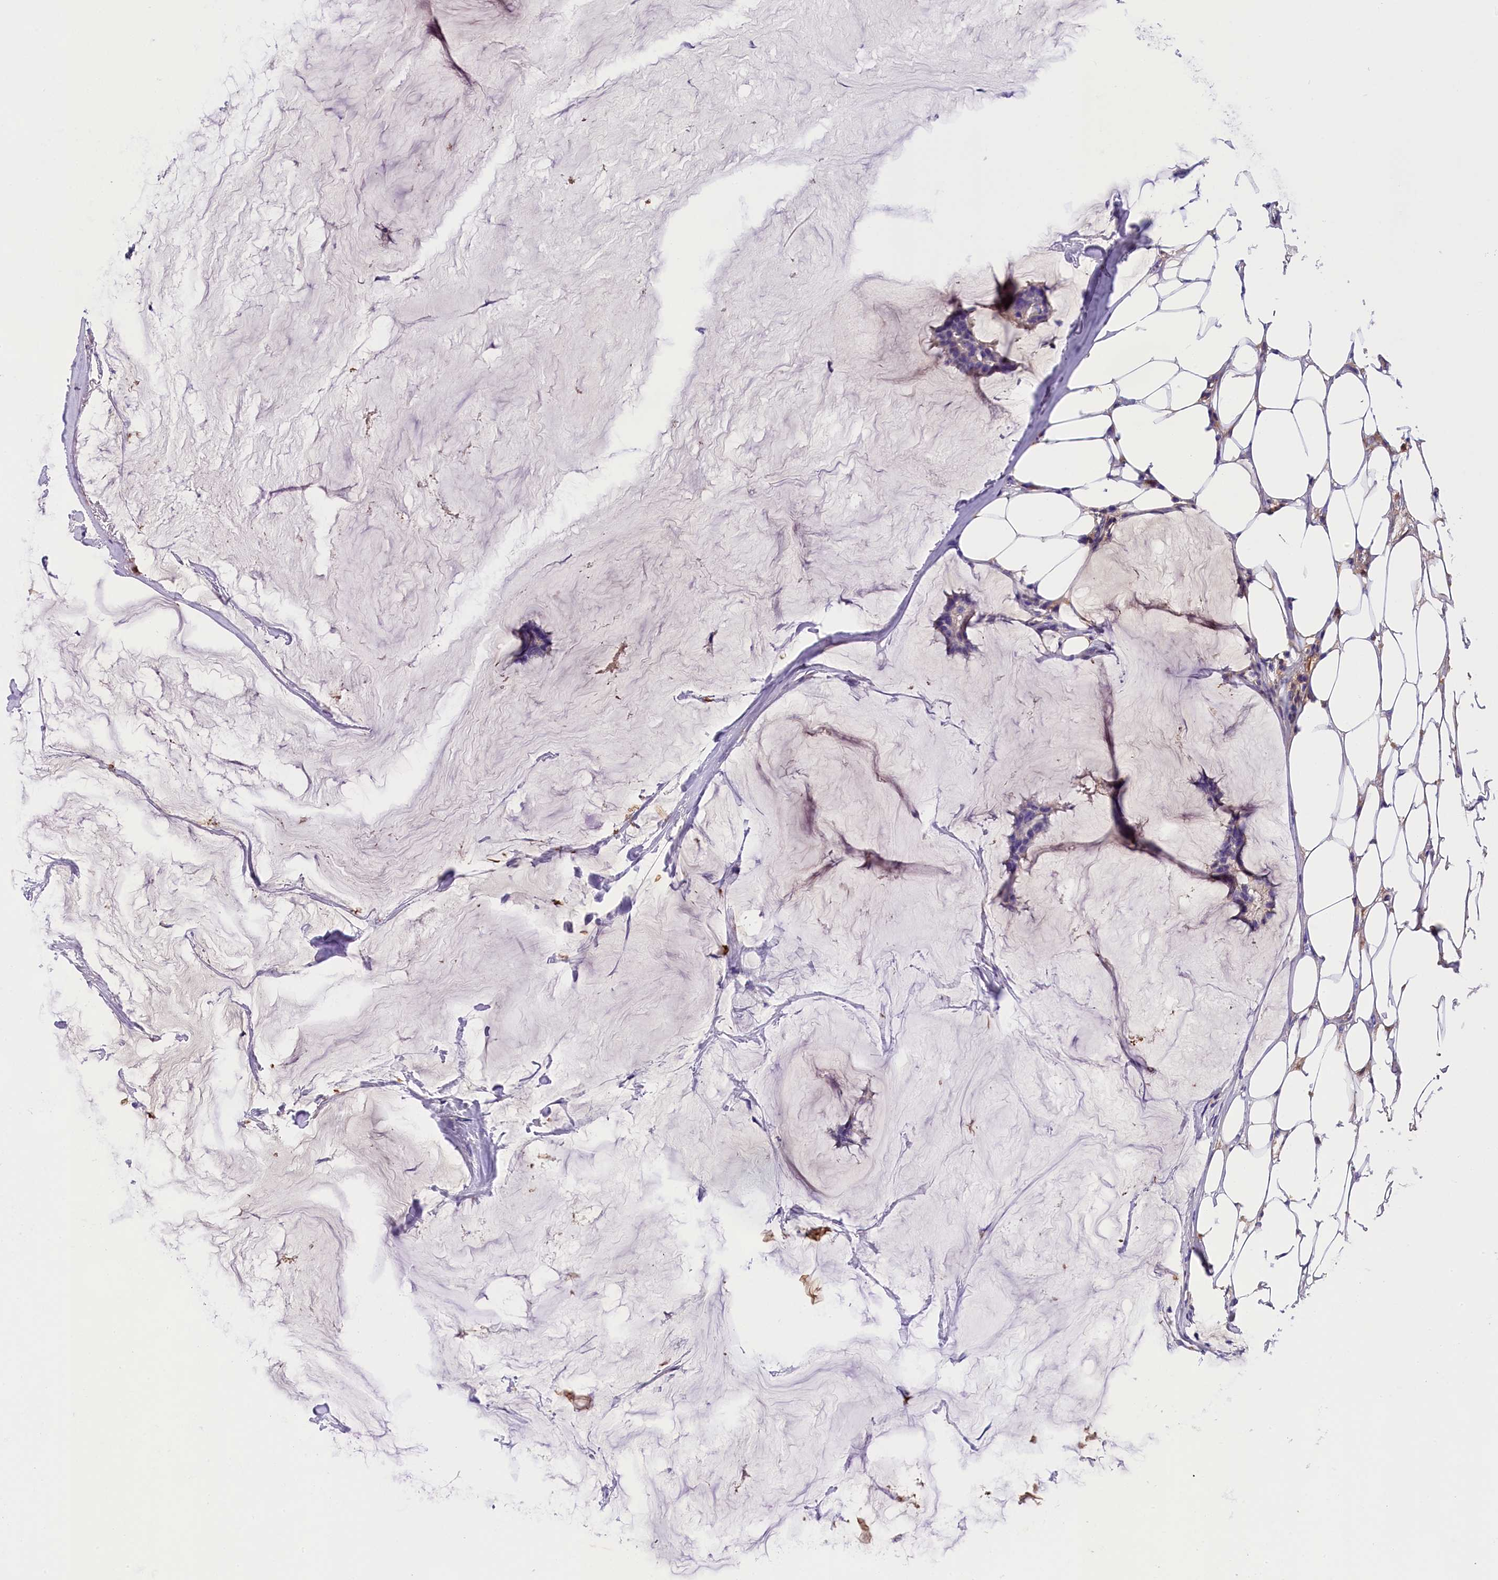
{"staining": {"intensity": "negative", "quantity": "none", "location": "none"}, "tissue": "breast cancer", "cell_type": "Tumor cells", "image_type": "cancer", "snomed": [{"axis": "morphology", "description": "Duct carcinoma"}, {"axis": "topography", "description": "Breast"}], "caption": "Tumor cells show no significant staining in breast cancer (infiltrating ductal carcinoma). Brightfield microscopy of immunohistochemistry stained with DAB (3,3'-diaminobenzidine) (brown) and hematoxylin (blue), captured at high magnification.", "gene": "SOD3", "patient": {"sex": "female", "age": 93}}